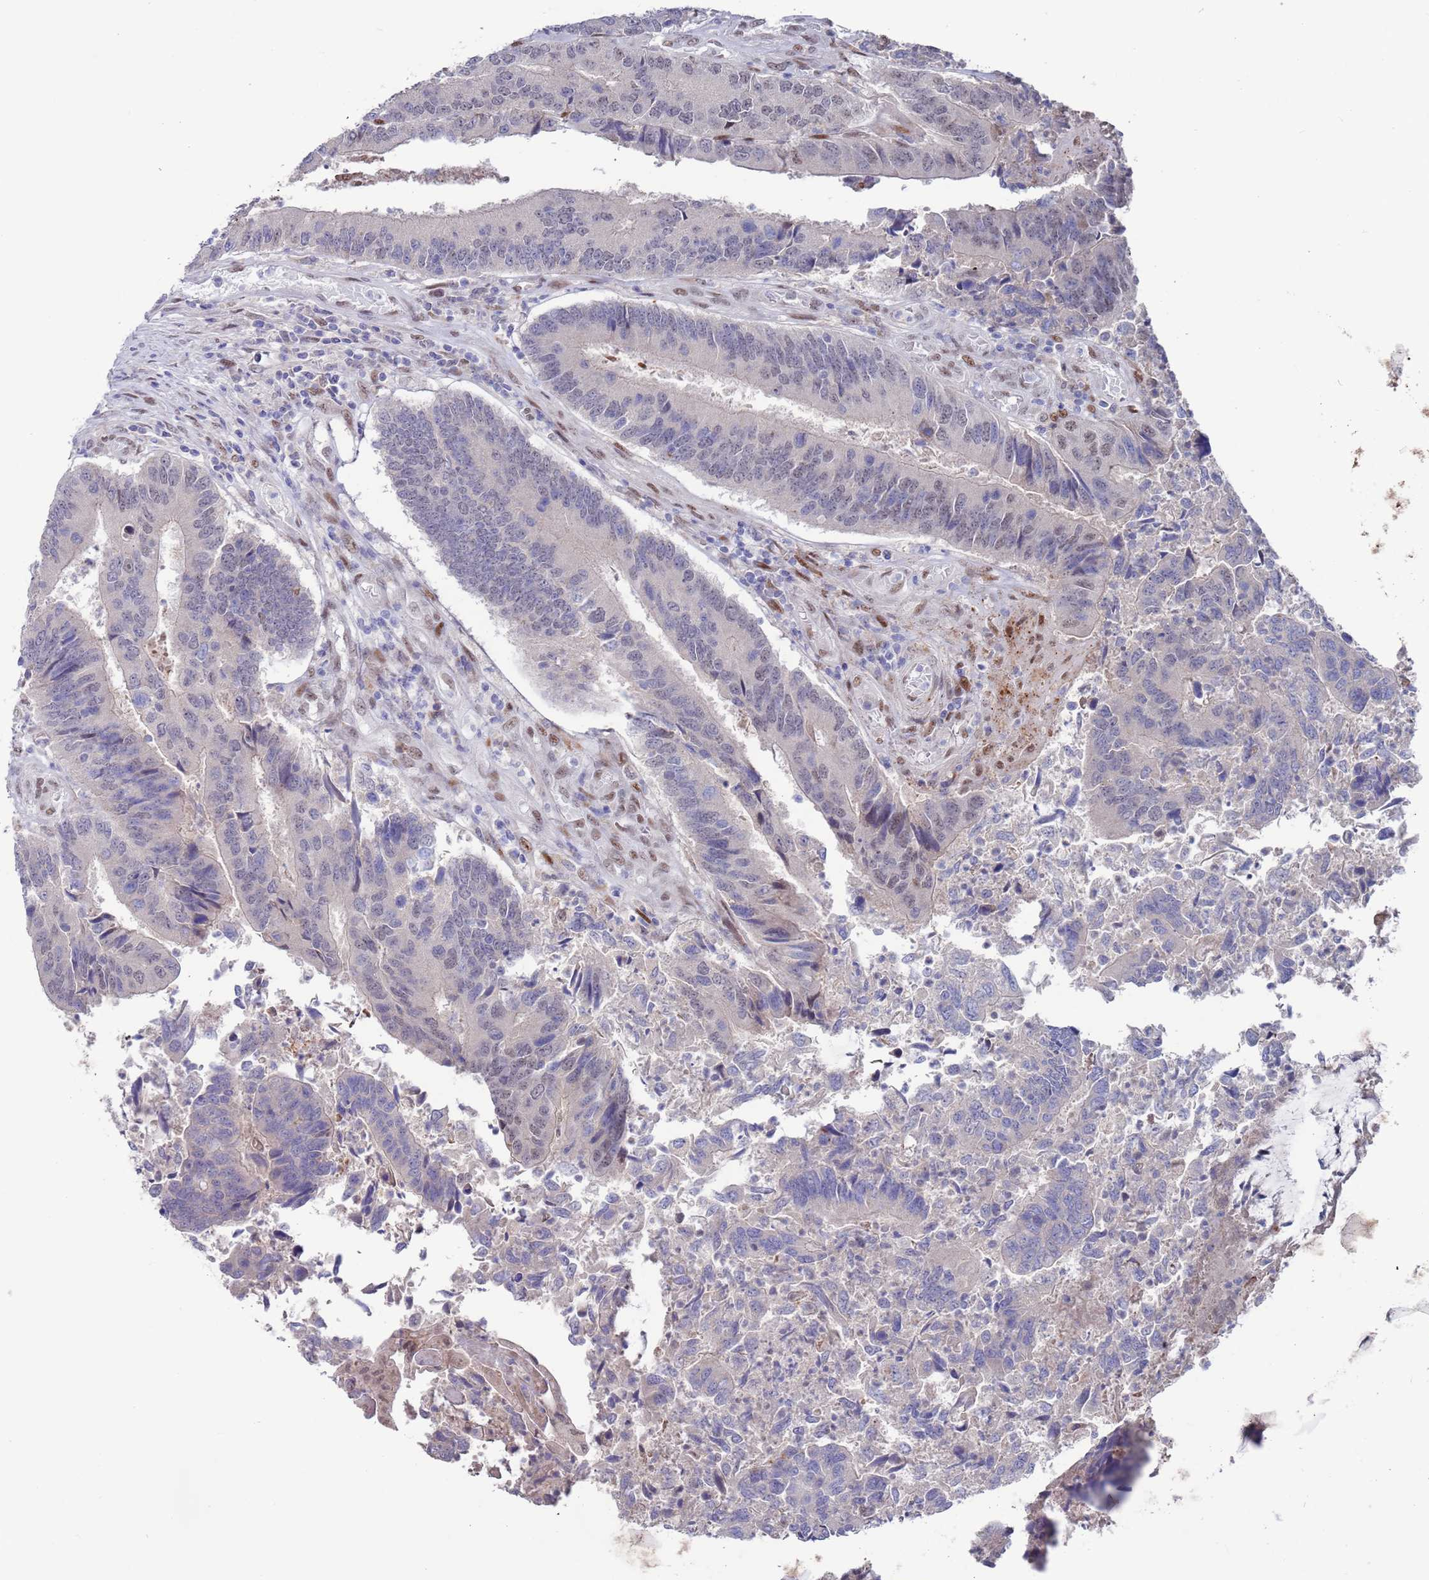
{"staining": {"intensity": "negative", "quantity": "none", "location": "none"}, "tissue": "colorectal cancer", "cell_type": "Tumor cells", "image_type": "cancer", "snomed": [{"axis": "morphology", "description": "Adenocarcinoma, NOS"}, {"axis": "topography", "description": "Colon"}], "caption": "This is an IHC image of human colorectal adenocarcinoma. There is no staining in tumor cells.", "gene": "FBXO27", "patient": {"sex": "female", "age": 67}}